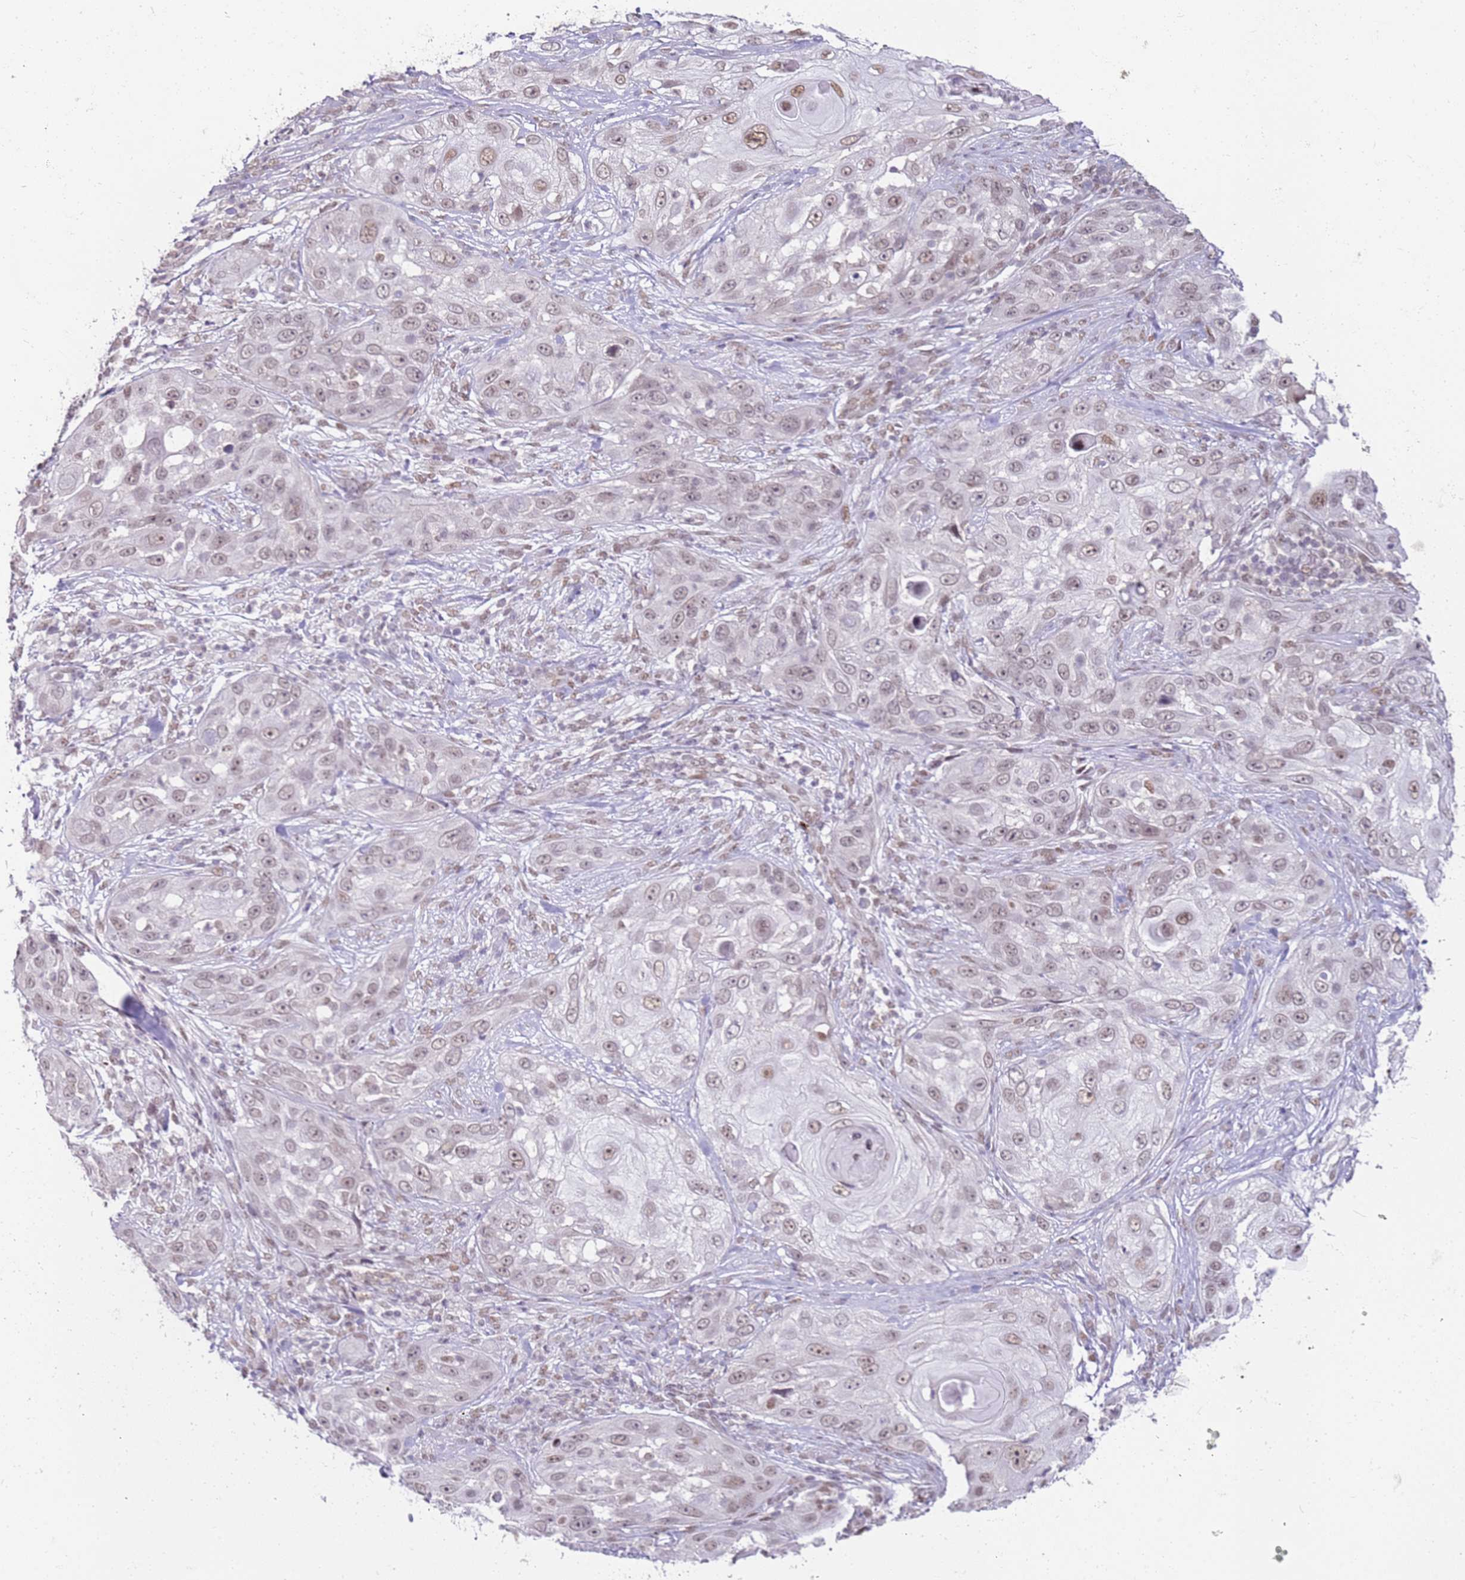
{"staining": {"intensity": "weak", "quantity": ">75%", "location": "nuclear"}, "tissue": "skin cancer", "cell_type": "Tumor cells", "image_type": "cancer", "snomed": [{"axis": "morphology", "description": "Squamous cell carcinoma, NOS"}, {"axis": "topography", "description": "Skin"}], "caption": "There is low levels of weak nuclear positivity in tumor cells of squamous cell carcinoma (skin), as demonstrated by immunohistochemical staining (brown color).", "gene": "PHC2", "patient": {"sex": "female", "age": 44}}